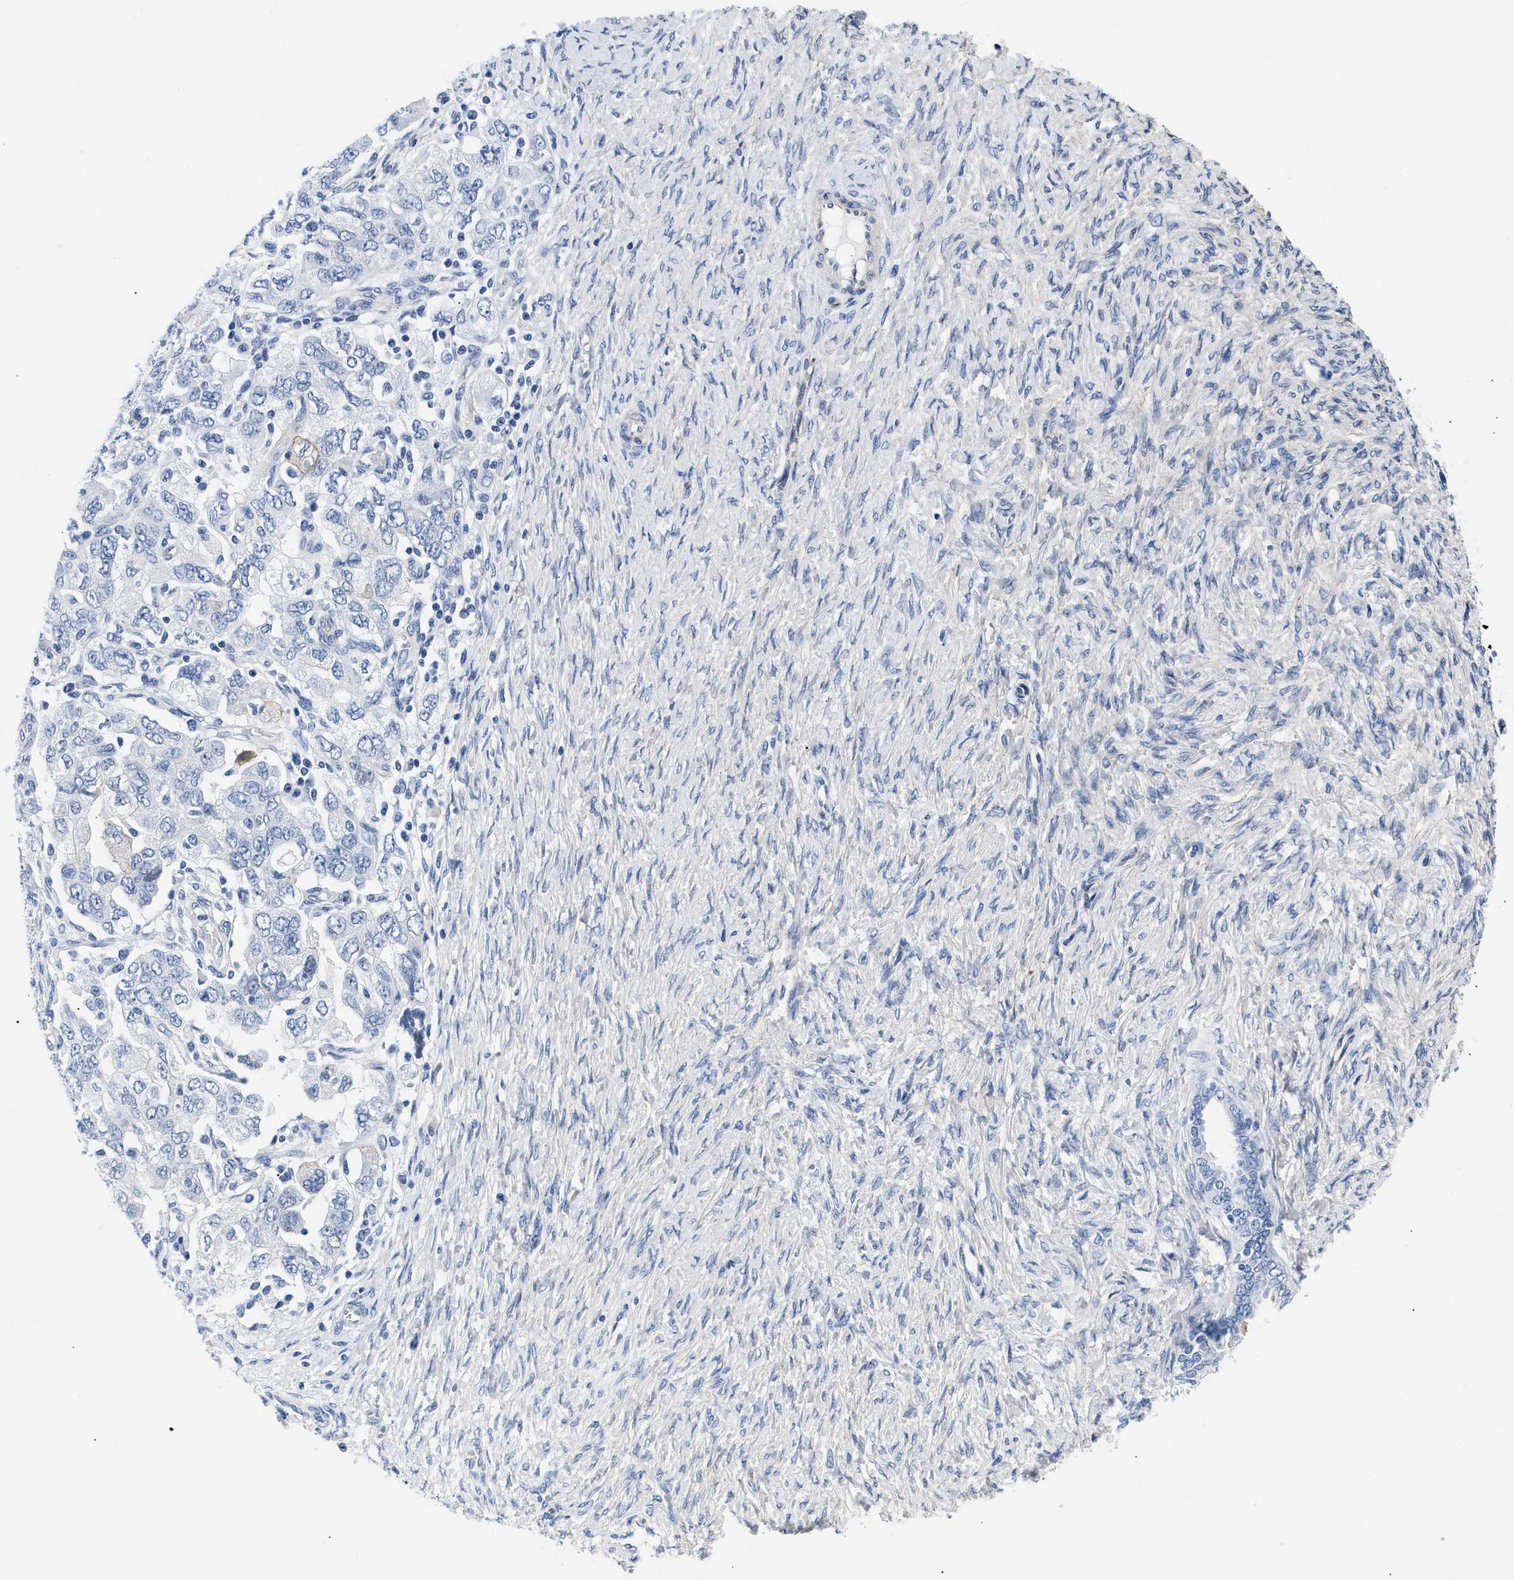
{"staining": {"intensity": "negative", "quantity": "none", "location": "none"}, "tissue": "ovarian cancer", "cell_type": "Tumor cells", "image_type": "cancer", "snomed": [{"axis": "morphology", "description": "Carcinoma, NOS"}, {"axis": "morphology", "description": "Cystadenocarcinoma, serous, NOS"}, {"axis": "topography", "description": "Ovary"}], "caption": "Photomicrograph shows no protein expression in tumor cells of serous cystadenocarcinoma (ovarian) tissue.", "gene": "TRIM29", "patient": {"sex": "female", "age": 69}}